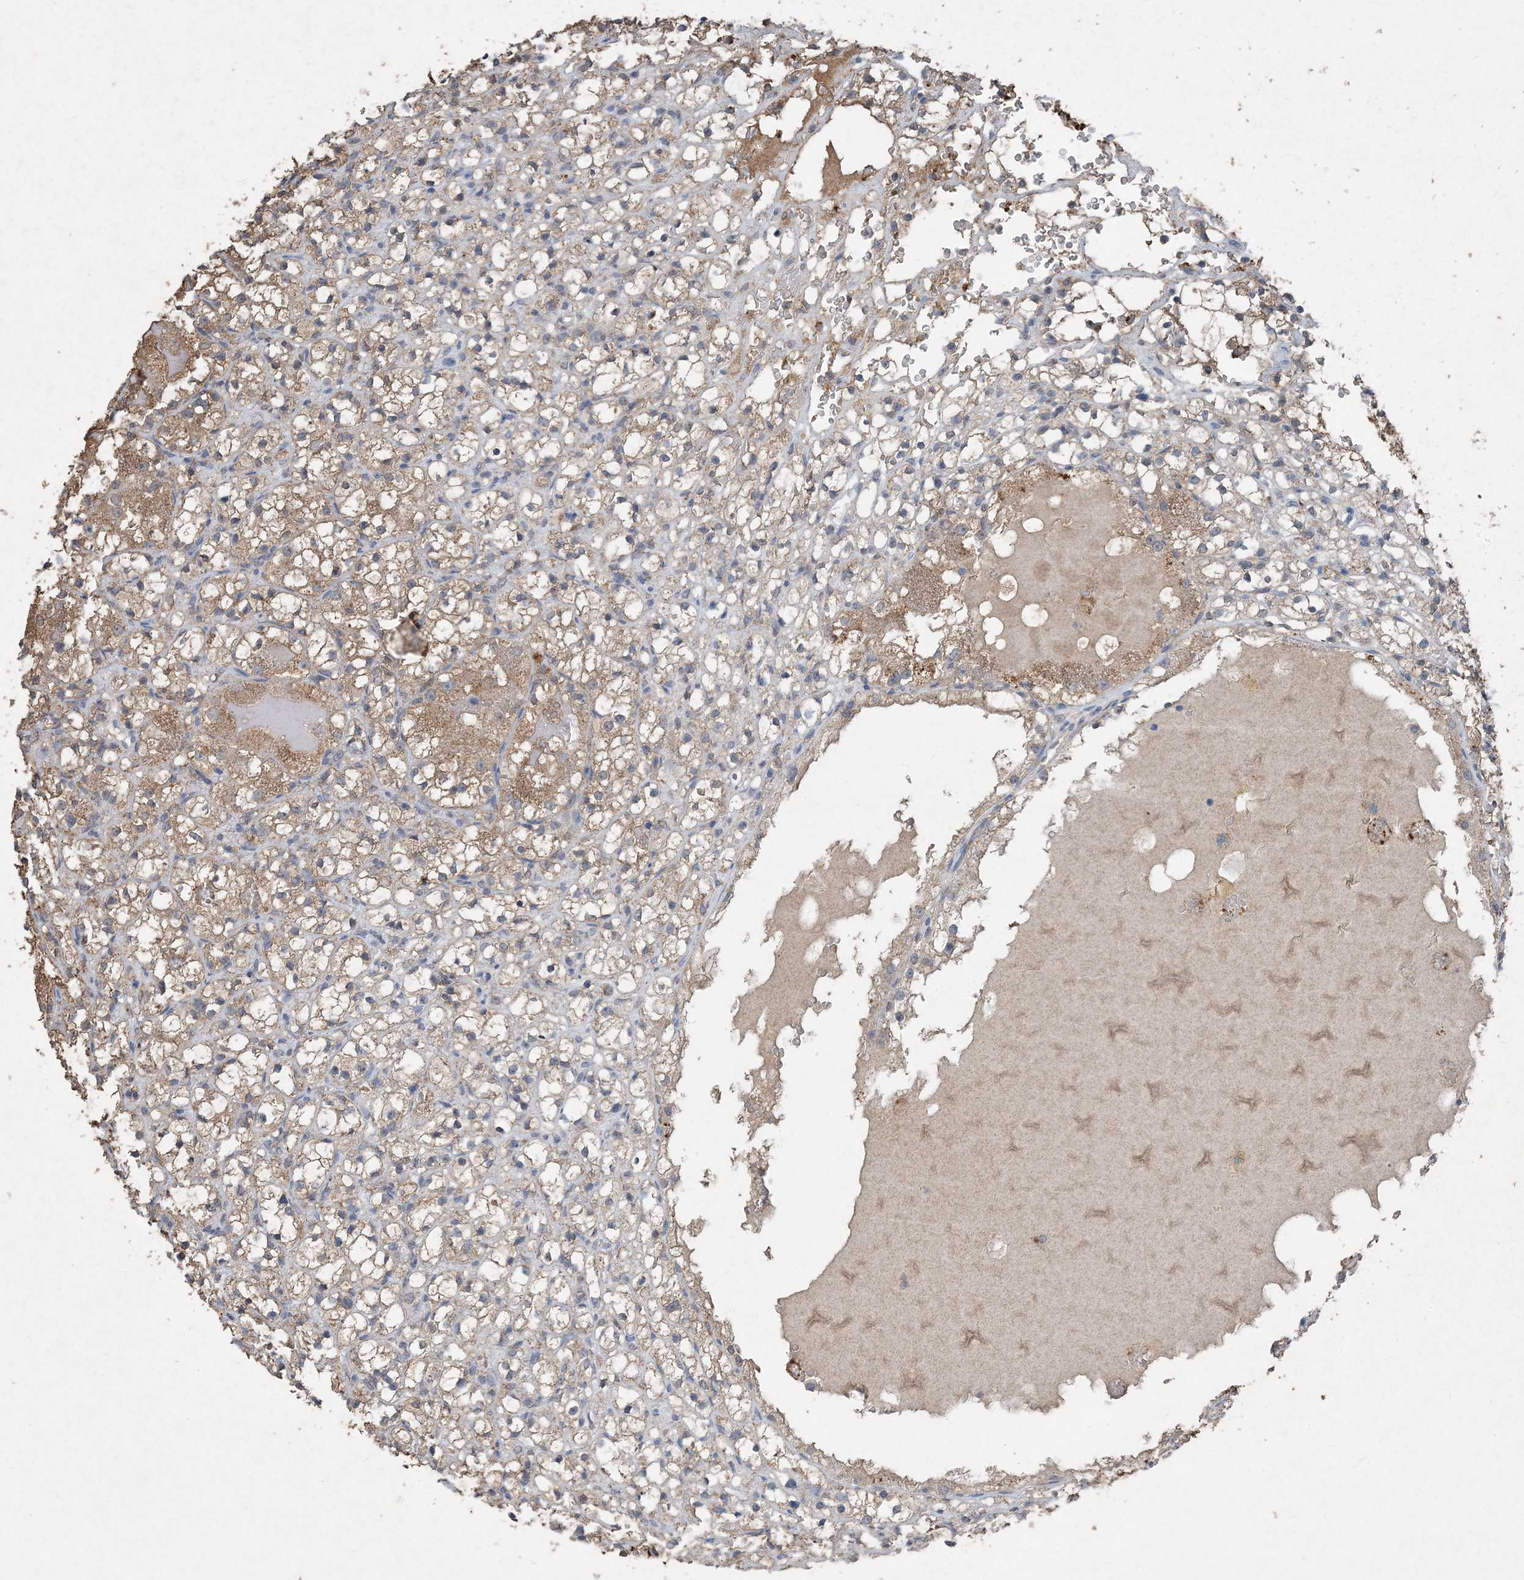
{"staining": {"intensity": "moderate", "quantity": "25%-75%", "location": "cytoplasmic/membranous"}, "tissue": "renal cancer", "cell_type": "Tumor cells", "image_type": "cancer", "snomed": [{"axis": "morphology", "description": "Adenocarcinoma, NOS"}, {"axis": "topography", "description": "Kidney"}], "caption": "A brown stain highlights moderate cytoplasmic/membranous staining of a protein in human renal adenocarcinoma tumor cells. (Brightfield microscopy of DAB IHC at high magnification).", "gene": "FCN3", "patient": {"sex": "male", "age": 61}}